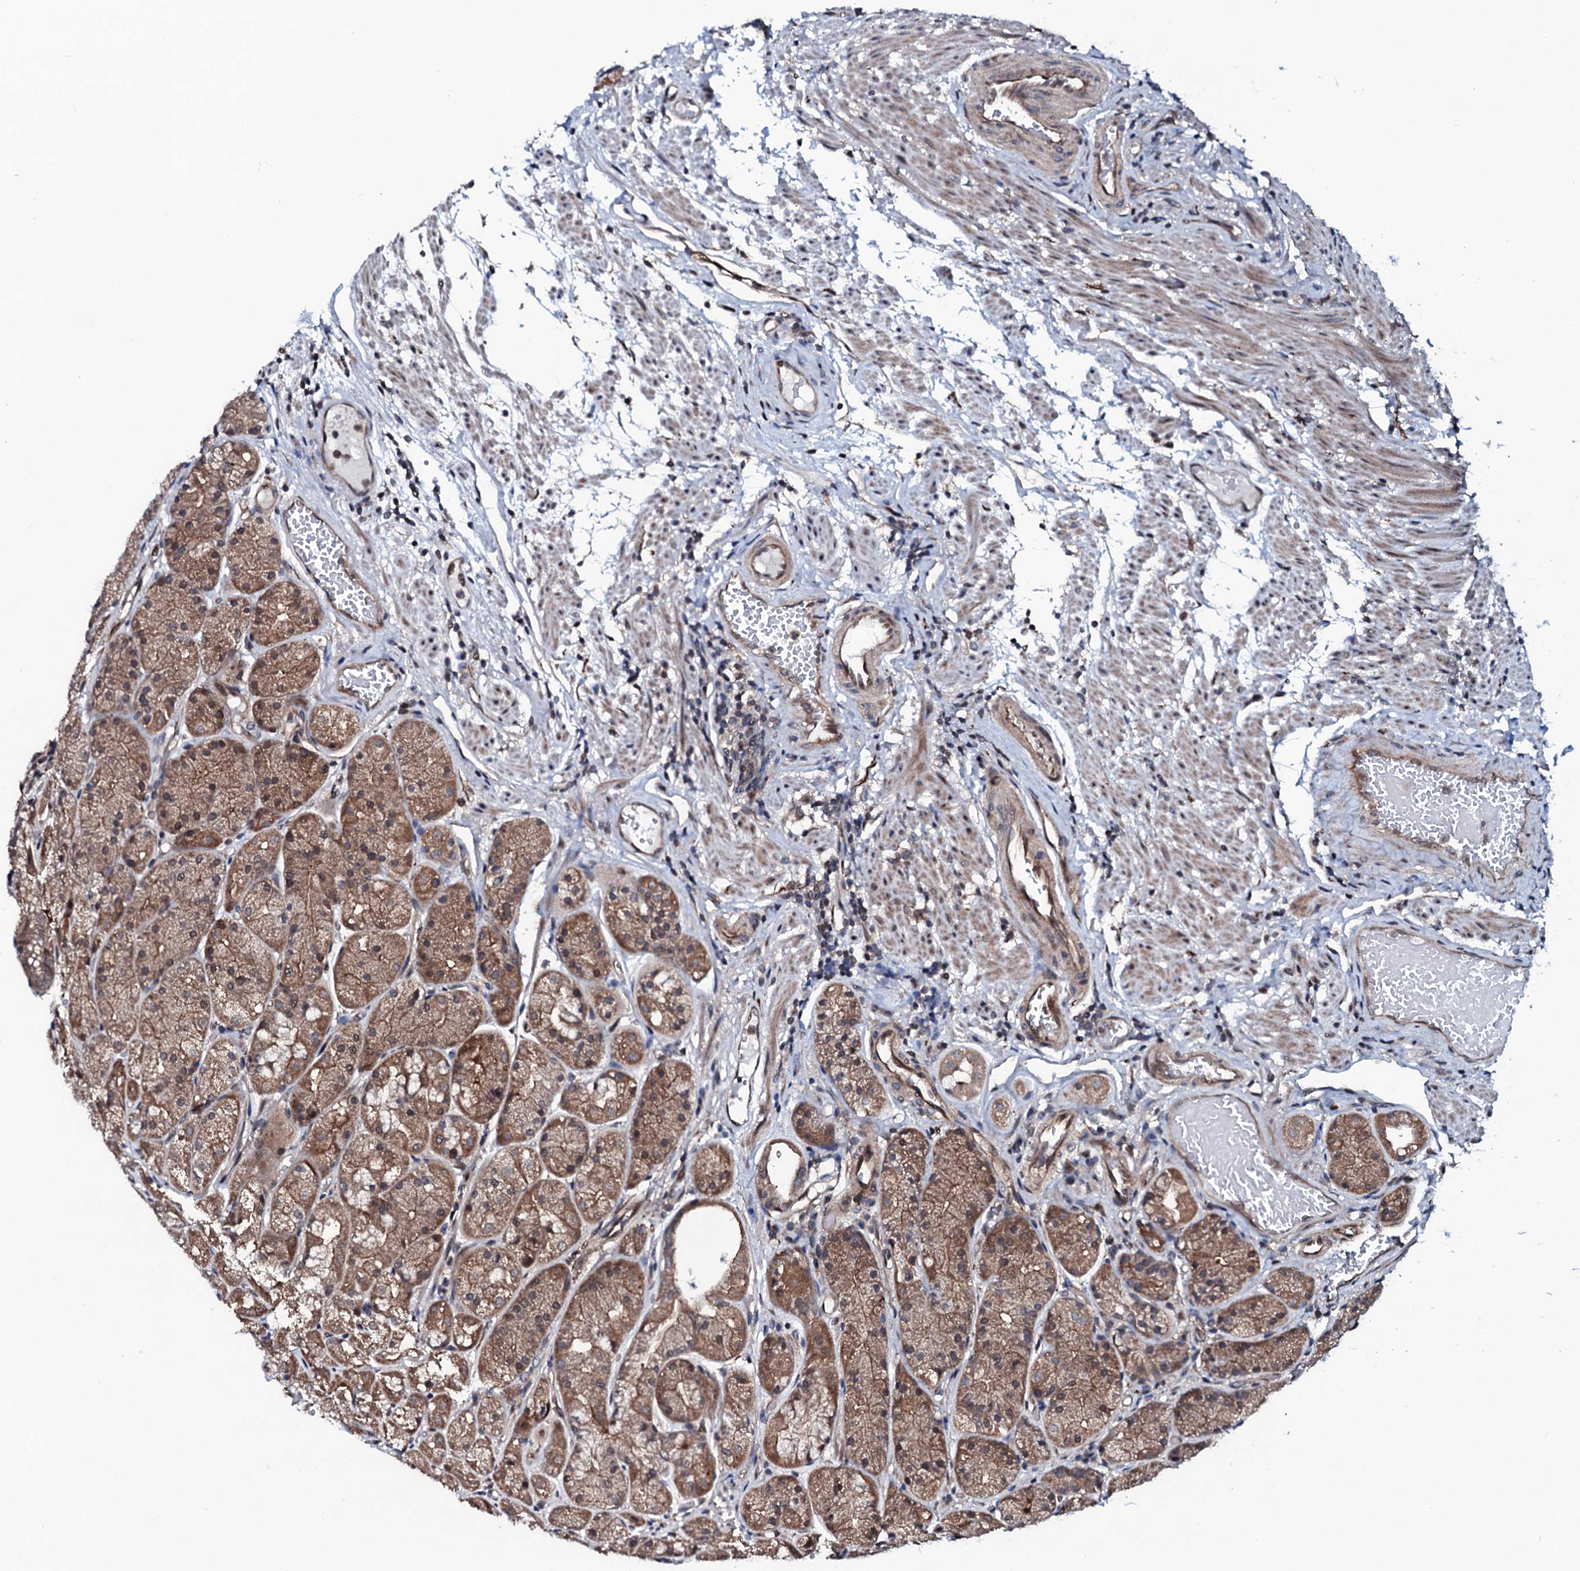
{"staining": {"intensity": "moderate", "quantity": ">75%", "location": "cytoplasmic/membranous,nuclear"}, "tissue": "stomach", "cell_type": "Glandular cells", "image_type": "normal", "snomed": [{"axis": "morphology", "description": "Normal tissue, NOS"}, {"axis": "topography", "description": "Stomach, upper"}], "caption": "Protein expression analysis of normal human stomach reveals moderate cytoplasmic/membranous,nuclear expression in approximately >75% of glandular cells. (DAB IHC with brightfield microscopy, high magnification).", "gene": "OGFOD2", "patient": {"sex": "male", "age": 72}}